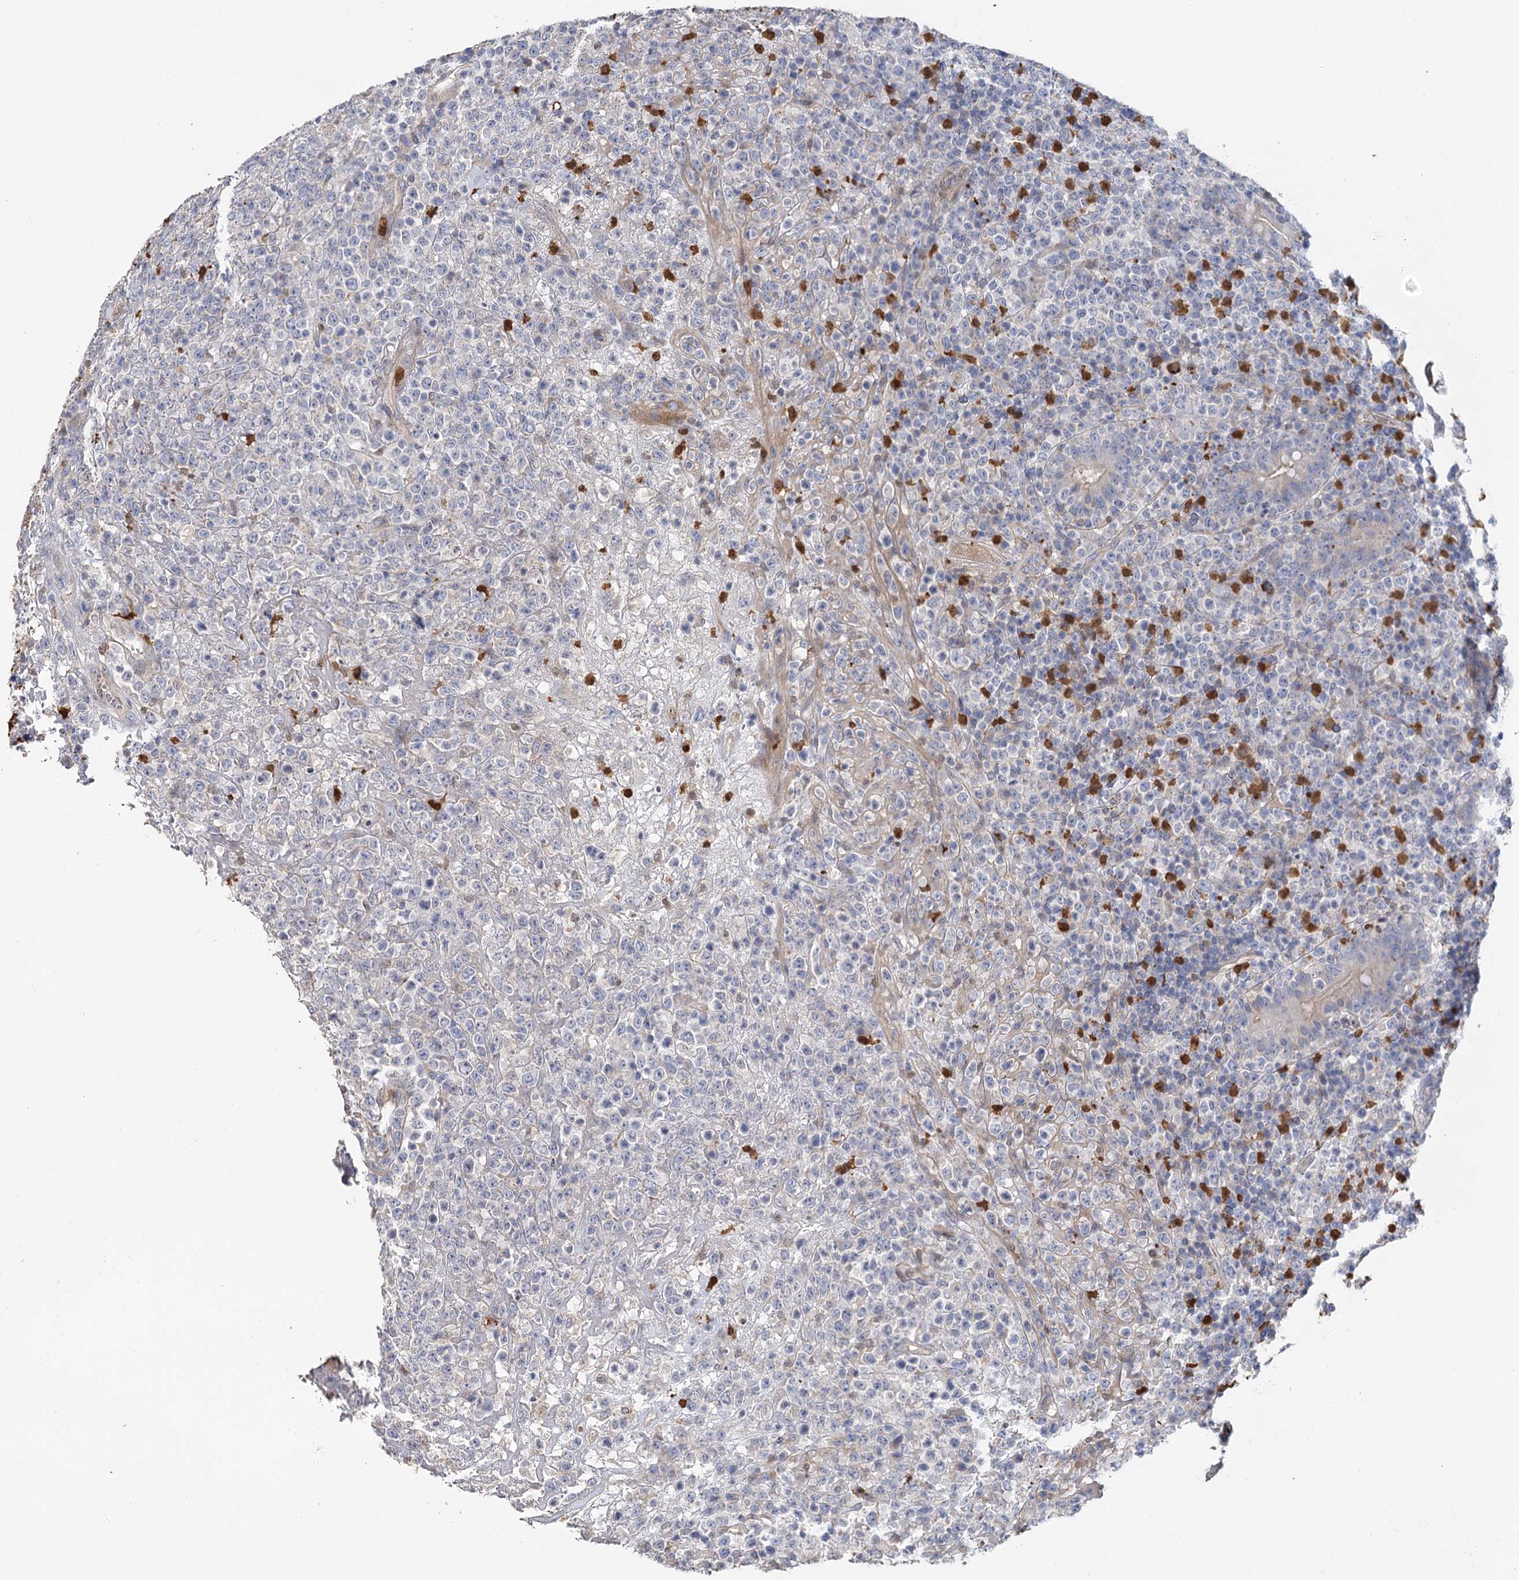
{"staining": {"intensity": "negative", "quantity": "none", "location": "none"}, "tissue": "lymphoma", "cell_type": "Tumor cells", "image_type": "cancer", "snomed": [{"axis": "morphology", "description": "Malignant lymphoma, non-Hodgkin's type, High grade"}, {"axis": "topography", "description": "Colon"}], "caption": "High magnification brightfield microscopy of lymphoma stained with DAB (brown) and counterstained with hematoxylin (blue): tumor cells show no significant expression.", "gene": "EPB41L5", "patient": {"sex": "female", "age": 53}}